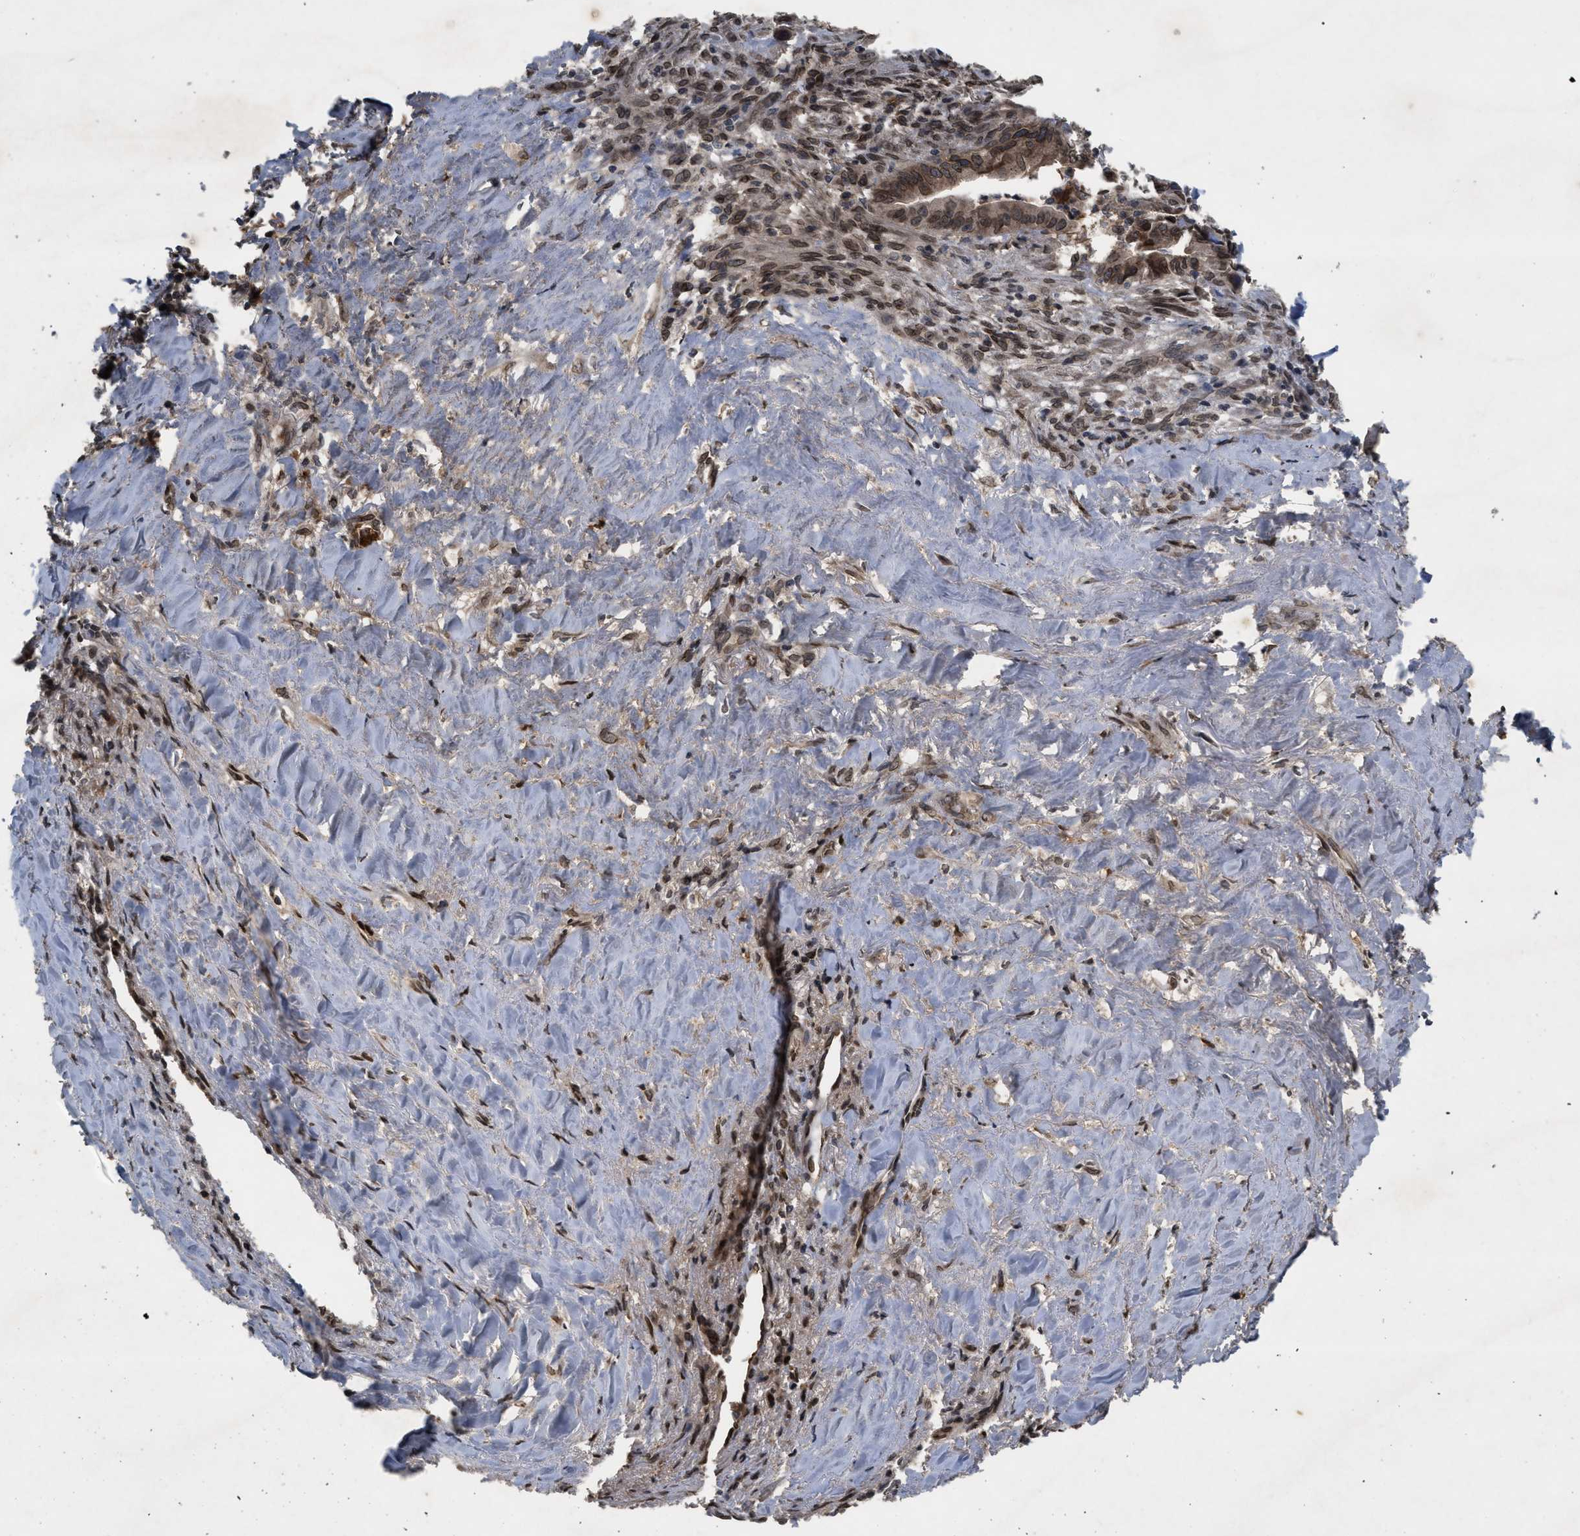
{"staining": {"intensity": "moderate", "quantity": ">75%", "location": "cytoplasmic/membranous,nuclear"}, "tissue": "liver cancer", "cell_type": "Tumor cells", "image_type": "cancer", "snomed": [{"axis": "morphology", "description": "Cholangiocarcinoma"}, {"axis": "topography", "description": "Liver"}], "caption": "This histopathology image shows immunohistochemistry (IHC) staining of human liver cancer (cholangiocarcinoma), with medium moderate cytoplasmic/membranous and nuclear positivity in about >75% of tumor cells.", "gene": "CRY1", "patient": {"sex": "female", "age": 67}}